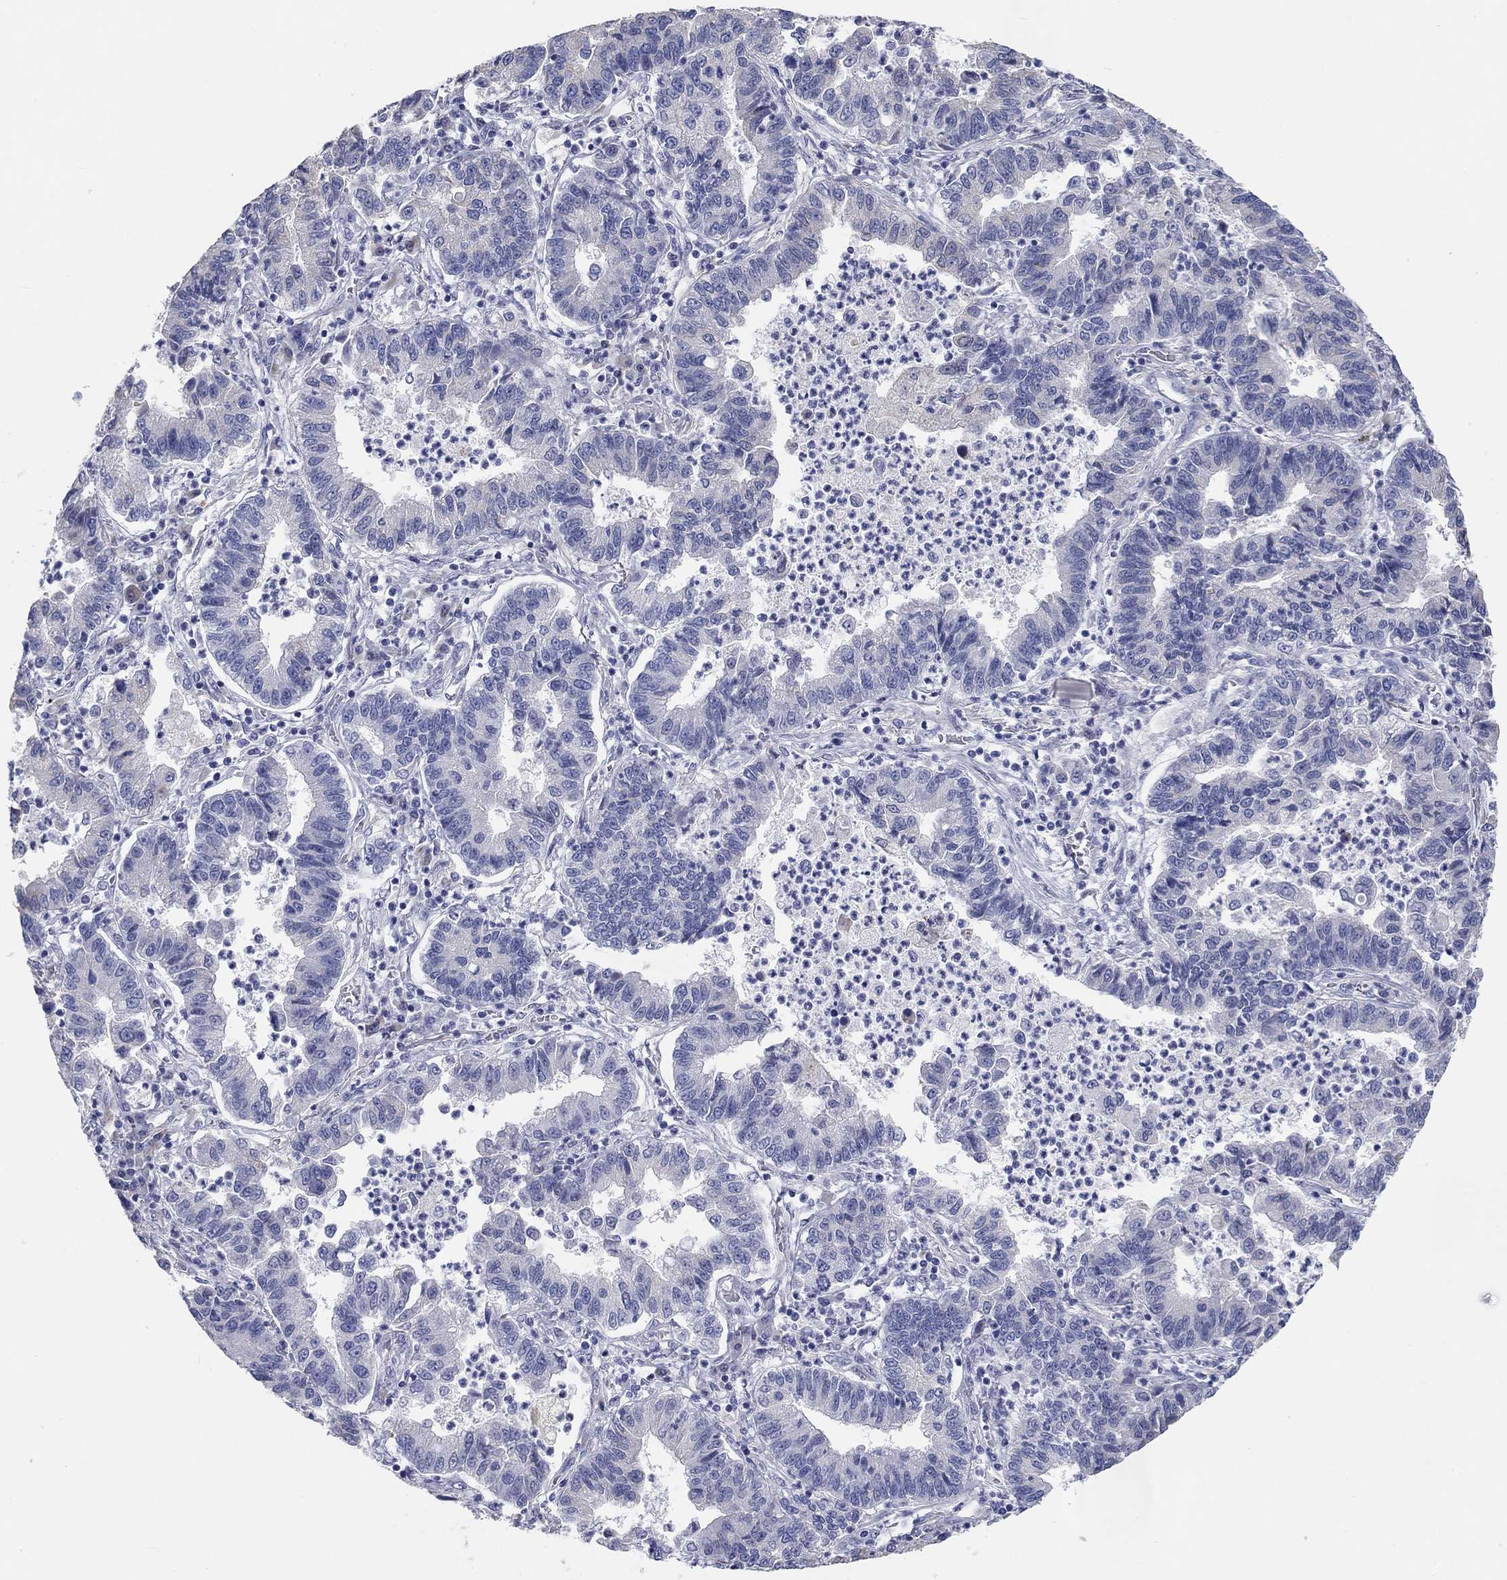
{"staining": {"intensity": "negative", "quantity": "none", "location": "none"}, "tissue": "lung cancer", "cell_type": "Tumor cells", "image_type": "cancer", "snomed": [{"axis": "morphology", "description": "Adenocarcinoma, NOS"}, {"axis": "topography", "description": "Lung"}], "caption": "Lung adenocarcinoma was stained to show a protein in brown. There is no significant expression in tumor cells.", "gene": "LRRC4C", "patient": {"sex": "female", "age": 57}}